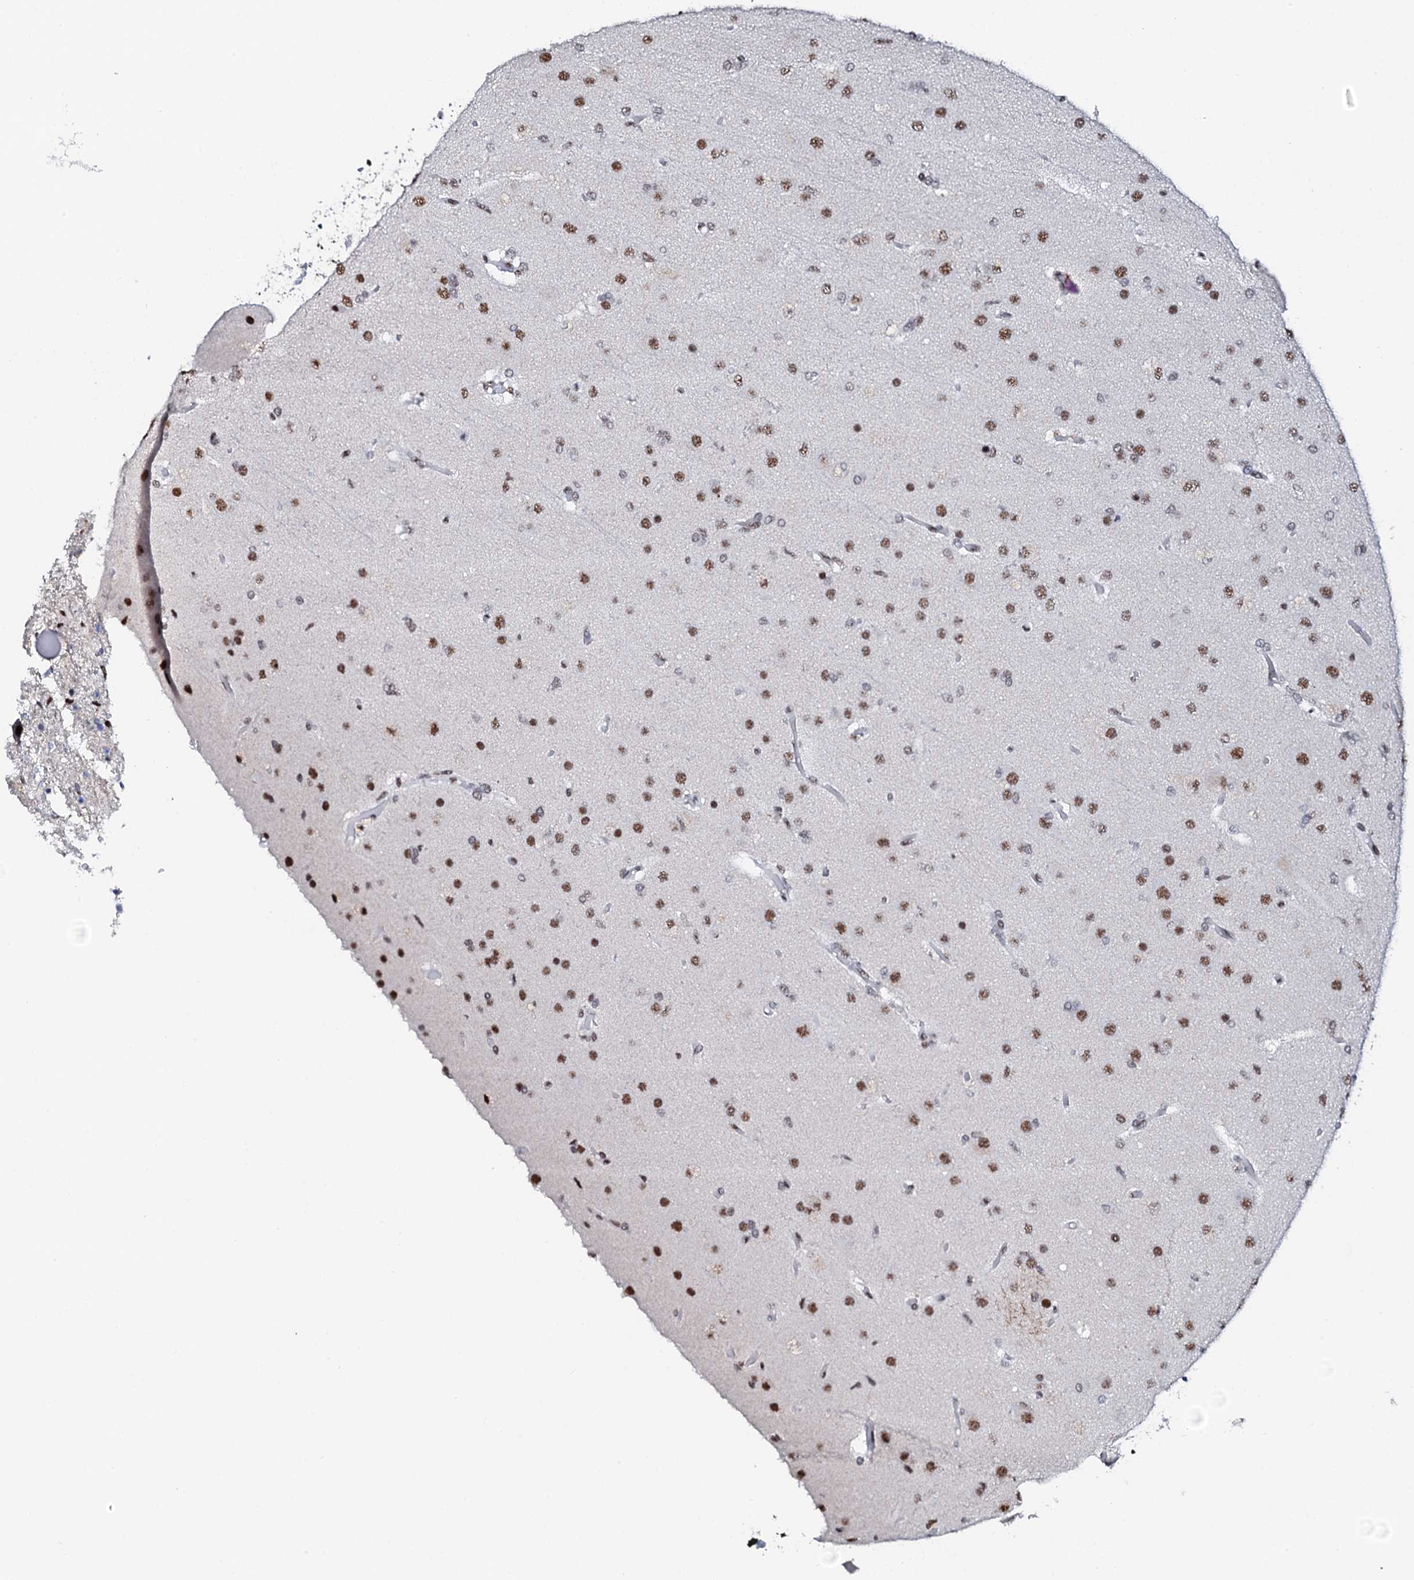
{"staining": {"intensity": "moderate", "quantity": ">75%", "location": "nuclear"}, "tissue": "glioma", "cell_type": "Tumor cells", "image_type": "cancer", "snomed": [{"axis": "morphology", "description": "Glioma, malignant, High grade"}, {"axis": "topography", "description": "Brain"}], "caption": "A high-resolution image shows immunohistochemistry staining of glioma, which shows moderate nuclear expression in approximately >75% of tumor cells.", "gene": "NKAPD1", "patient": {"sex": "female", "age": 74}}